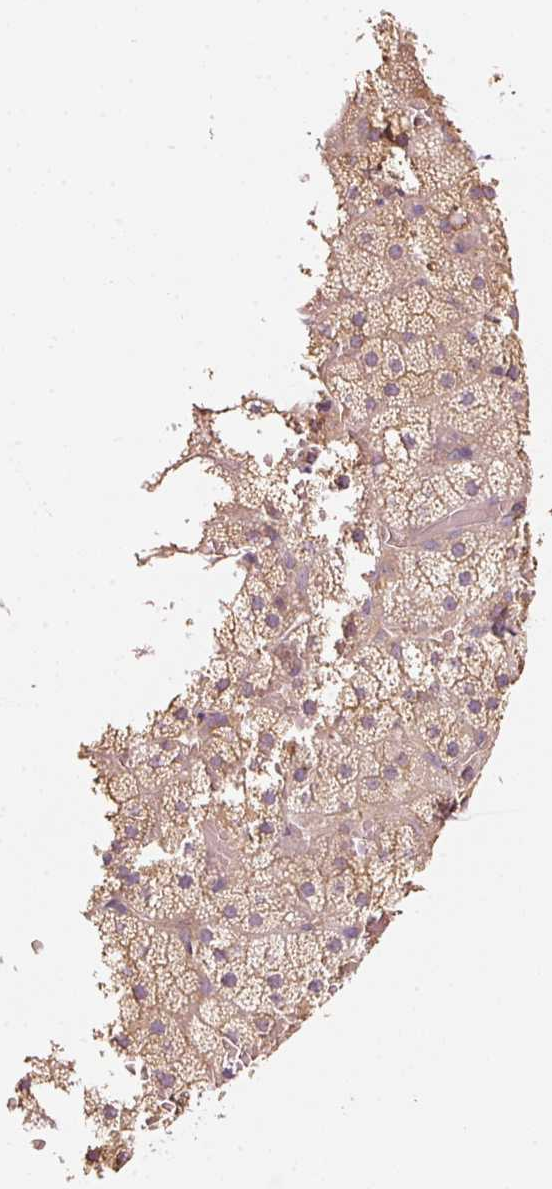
{"staining": {"intensity": "weak", "quantity": ">75%", "location": "cytoplasmic/membranous"}, "tissue": "adrenal gland", "cell_type": "Glandular cells", "image_type": "normal", "snomed": [{"axis": "morphology", "description": "Normal tissue, NOS"}, {"axis": "topography", "description": "Adrenal gland"}], "caption": "The image displays immunohistochemical staining of normal adrenal gland. There is weak cytoplasmic/membranous staining is identified in approximately >75% of glandular cells. (brown staining indicates protein expression, while blue staining denotes nuclei).", "gene": "CEP95", "patient": {"sex": "male", "age": 53}}